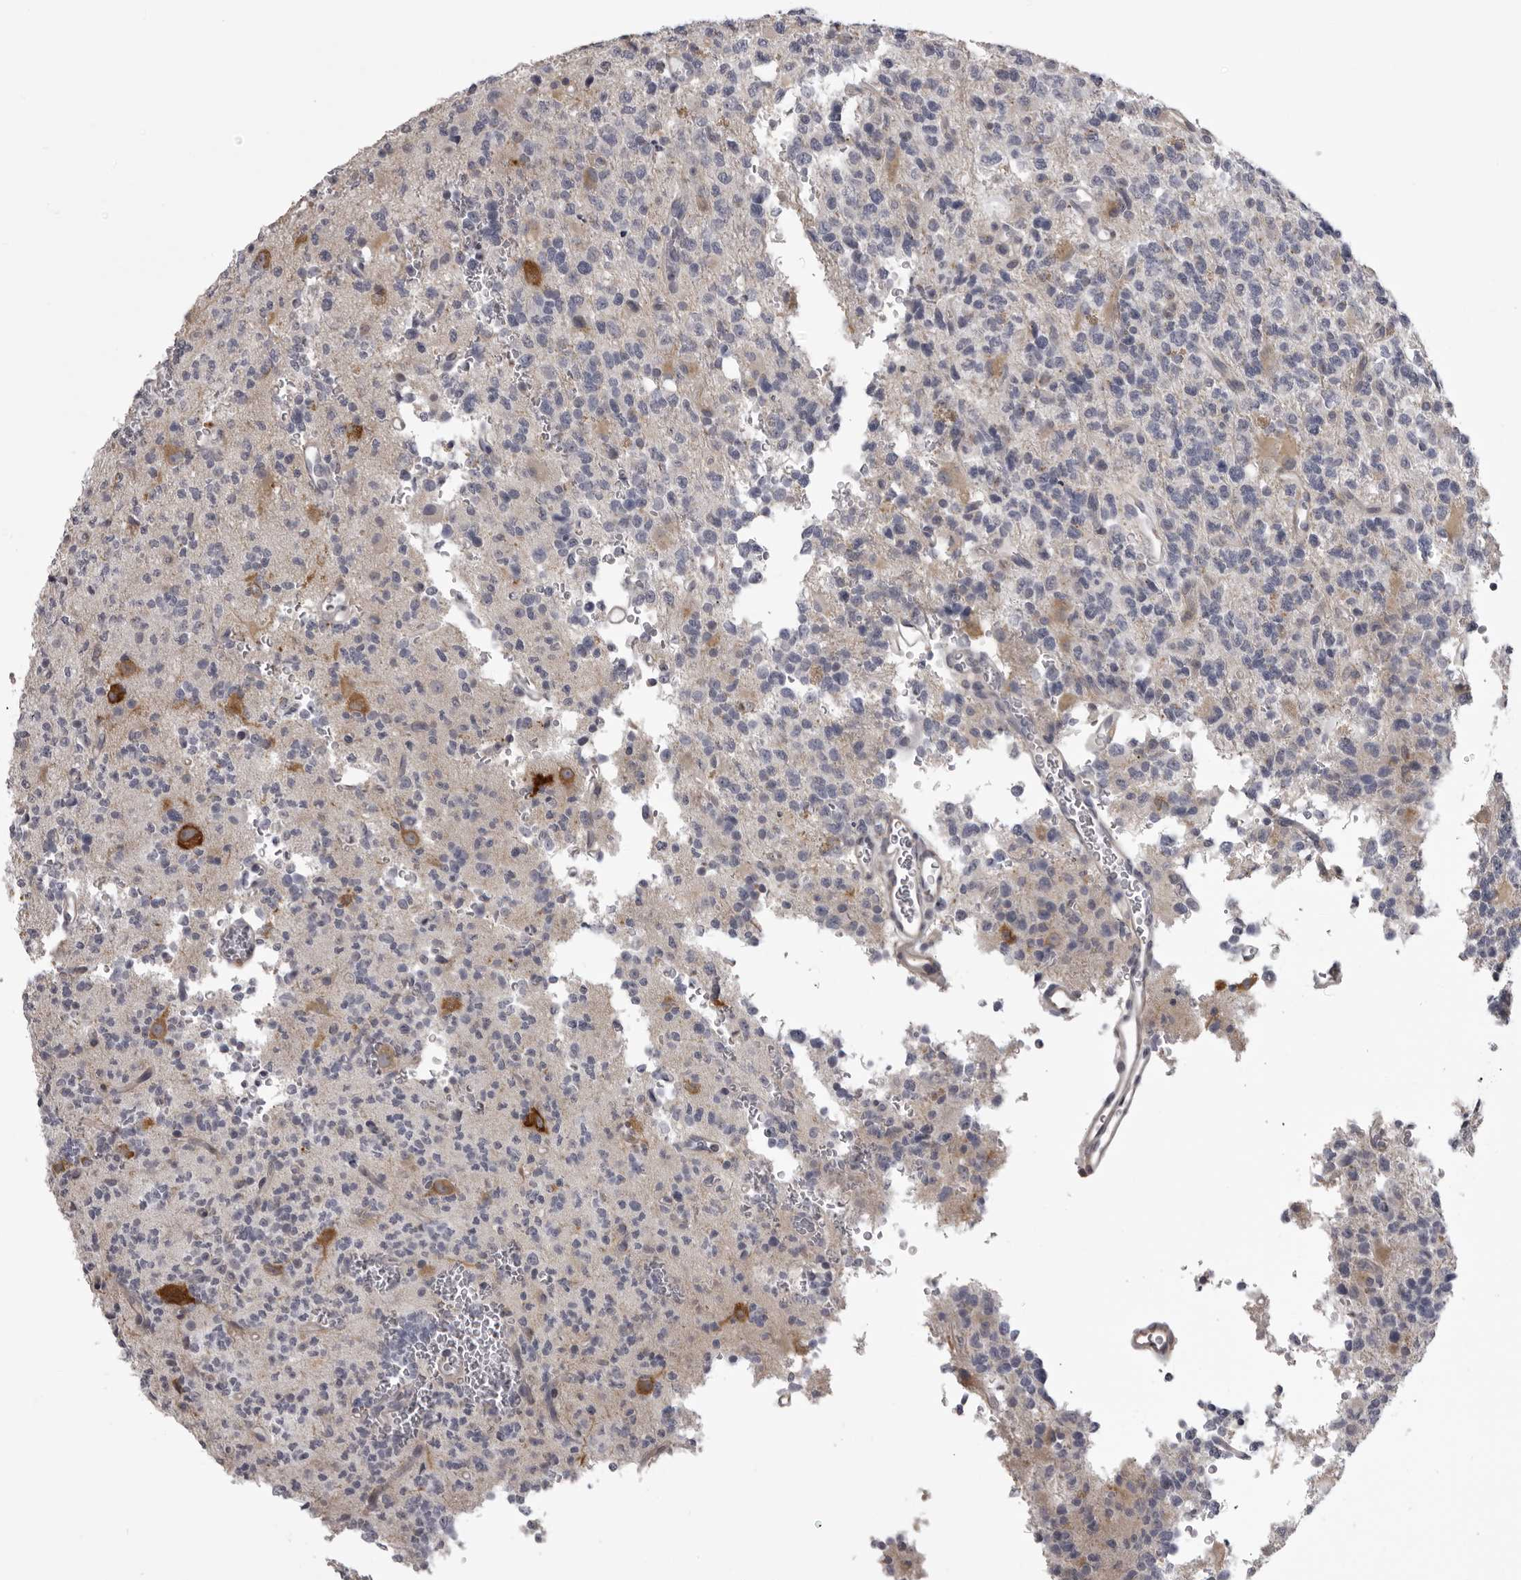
{"staining": {"intensity": "negative", "quantity": "none", "location": "none"}, "tissue": "glioma", "cell_type": "Tumor cells", "image_type": "cancer", "snomed": [{"axis": "morphology", "description": "Glioma, malignant, High grade"}, {"axis": "topography", "description": "Brain"}], "caption": "Immunohistochemistry of high-grade glioma (malignant) shows no positivity in tumor cells.", "gene": "NCEH1", "patient": {"sex": "female", "age": 62}}